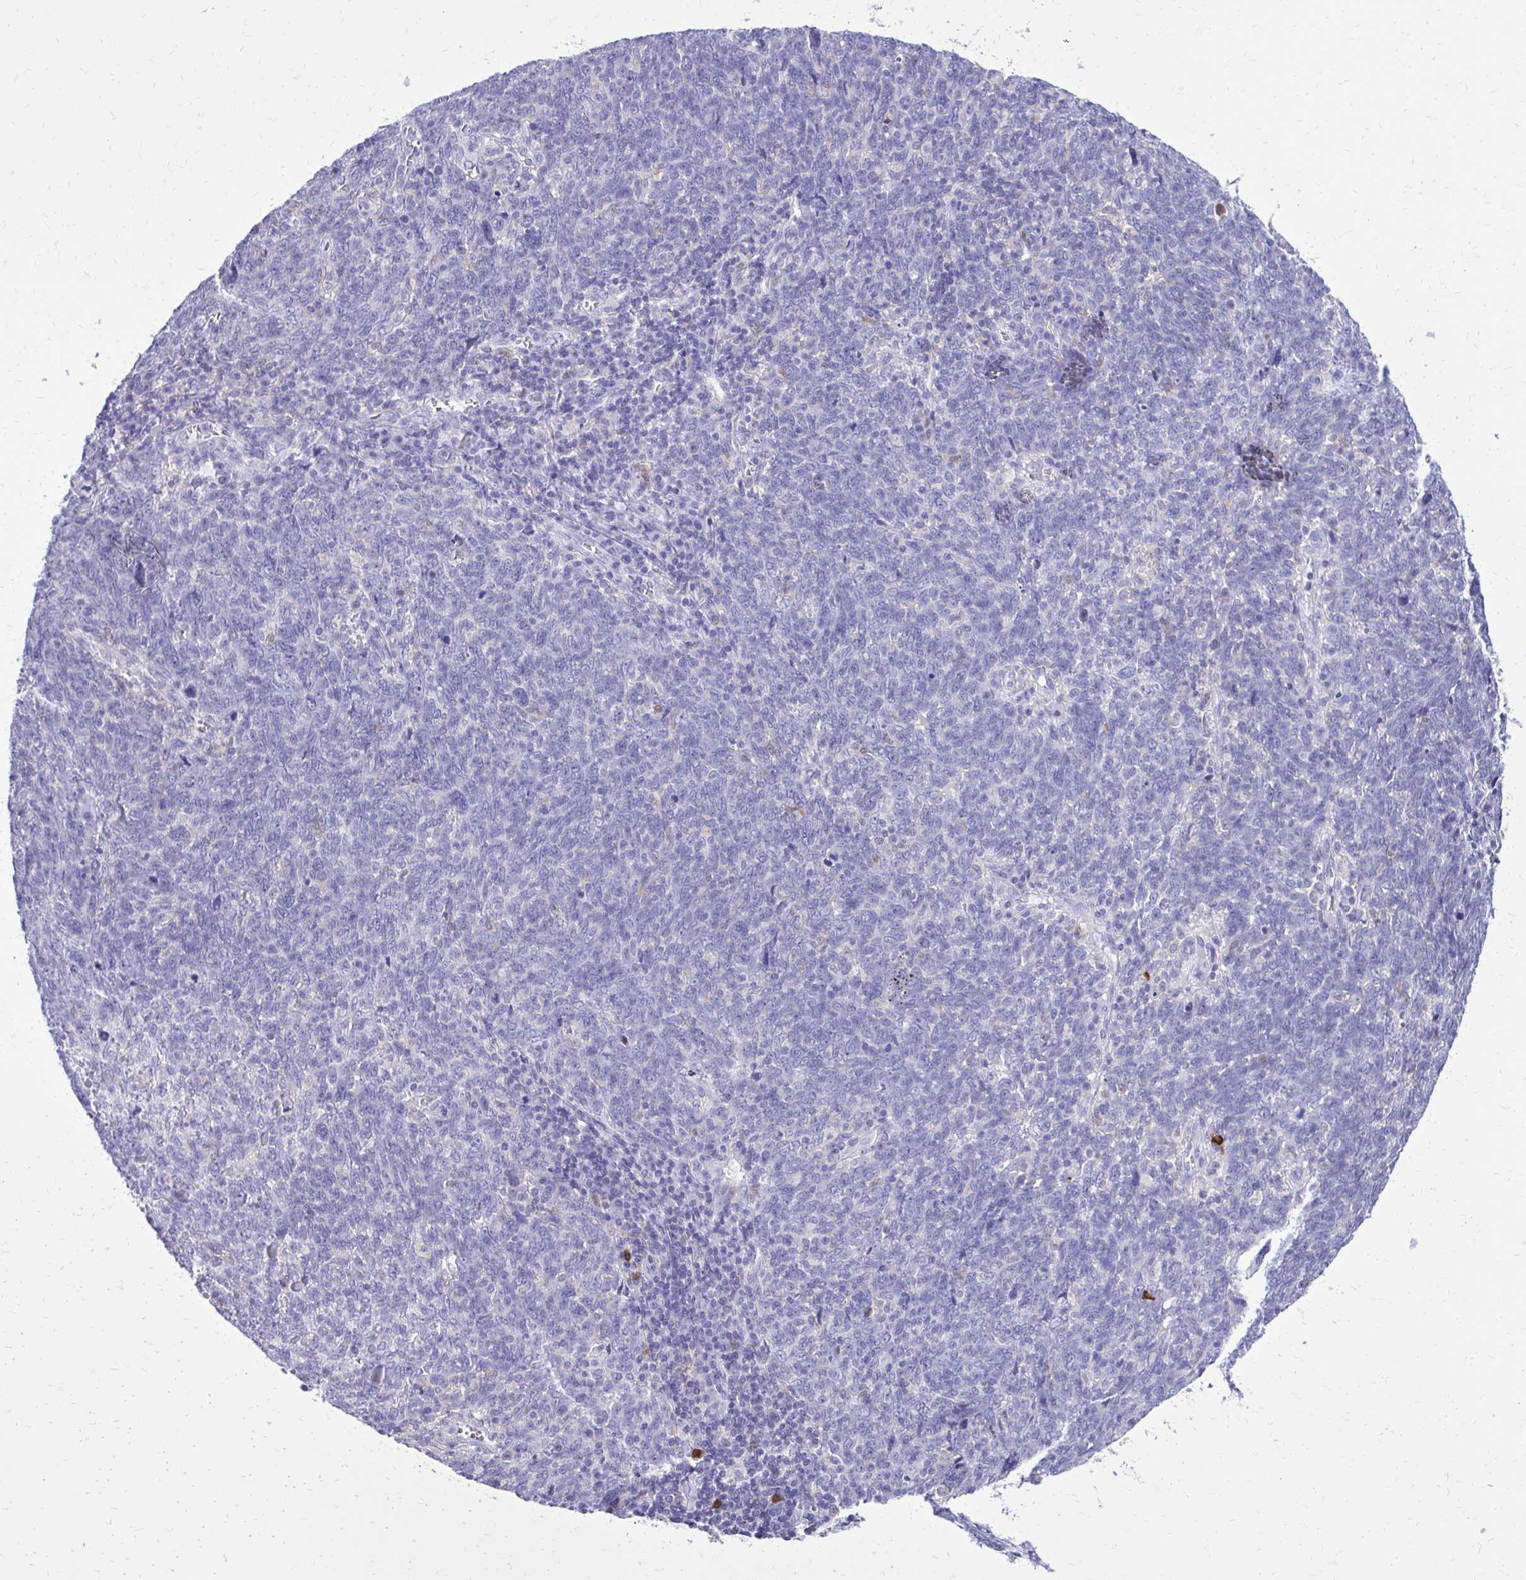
{"staining": {"intensity": "negative", "quantity": "none", "location": "none"}, "tissue": "lung cancer", "cell_type": "Tumor cells", "image_type": "cancer", "snomed": [{"axis": "morphology", "description": "Squamous cell carcinoma, NOS"}, {"axis": "topography", "description": "Lung"}], "caption": "A micrograph of human lung cancer (squamous cell carcinoma) is negative for staining in tumor cells. (DAB (3,3'-diaminobenzidine) immunohistochemistry visualized using brightfield microscopy, high magnification).", "gene": "CAT", "patient": {"sex": "female", "age": 72}}